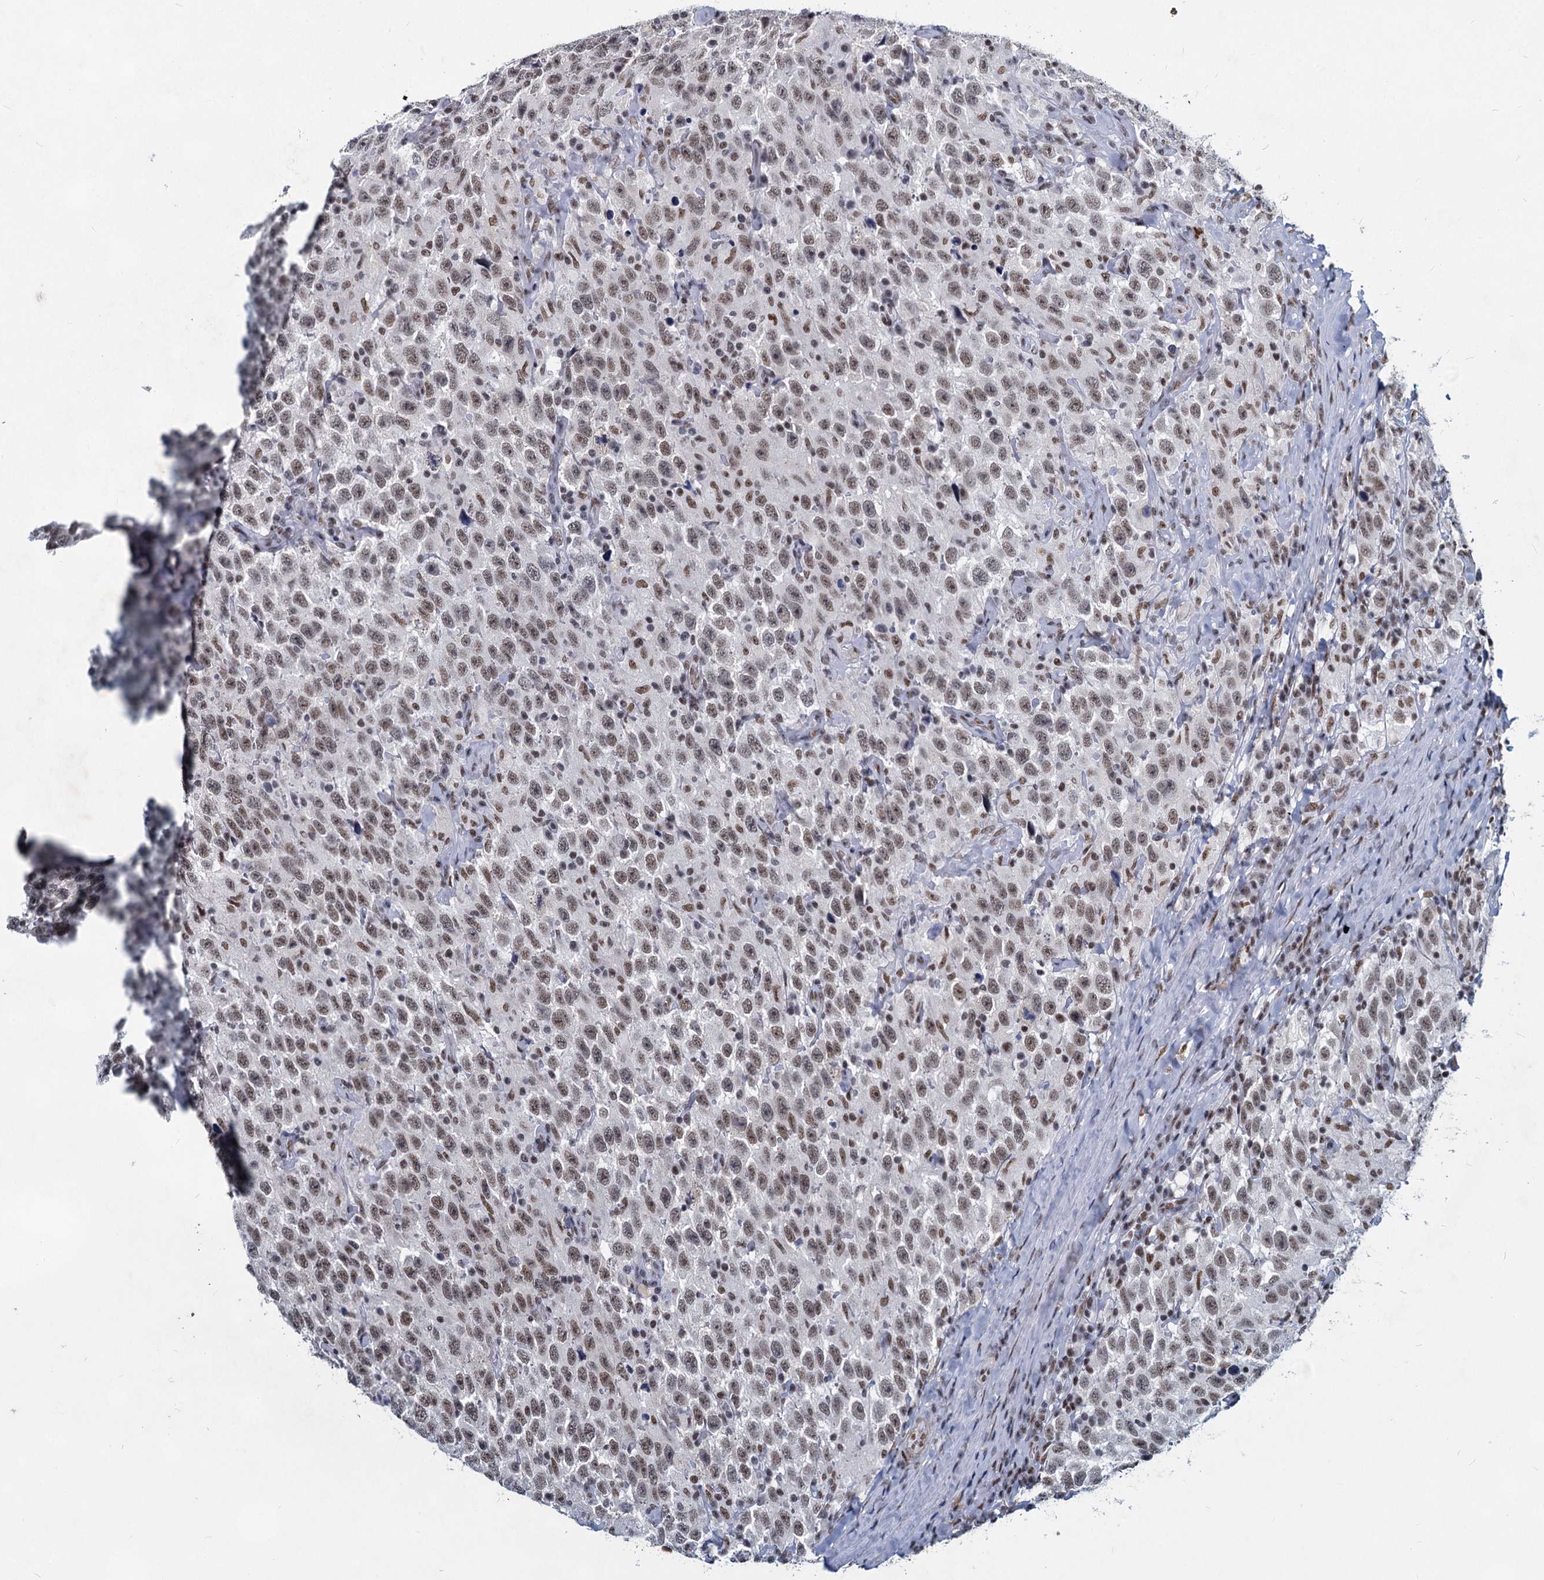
{"staining": {"intensity": "moderate", "quantity": ">75%", "location": "nuclear"}, "tissue": "testis cancer", "cell_type": "Tumor cells", "image_type": "cancer", "snomed": [{"axis": "morphology", "description": "Seminoma, NOS"}, {"axis": "topography", "description": "Testis"}], "caption": "A photomicrograph of human testis cancer stained for a protein displays moderate nuclear brown staining in tumor cells. The staining was performed using DAB (3,3'-diaminobenzidine) to visualize the protein expression in brown, while the nuclei were stained in blue with hematoxylin (Magnification: 20x).", "gene": "METTL14", "patient": {"sex": "male", "age": 41}}